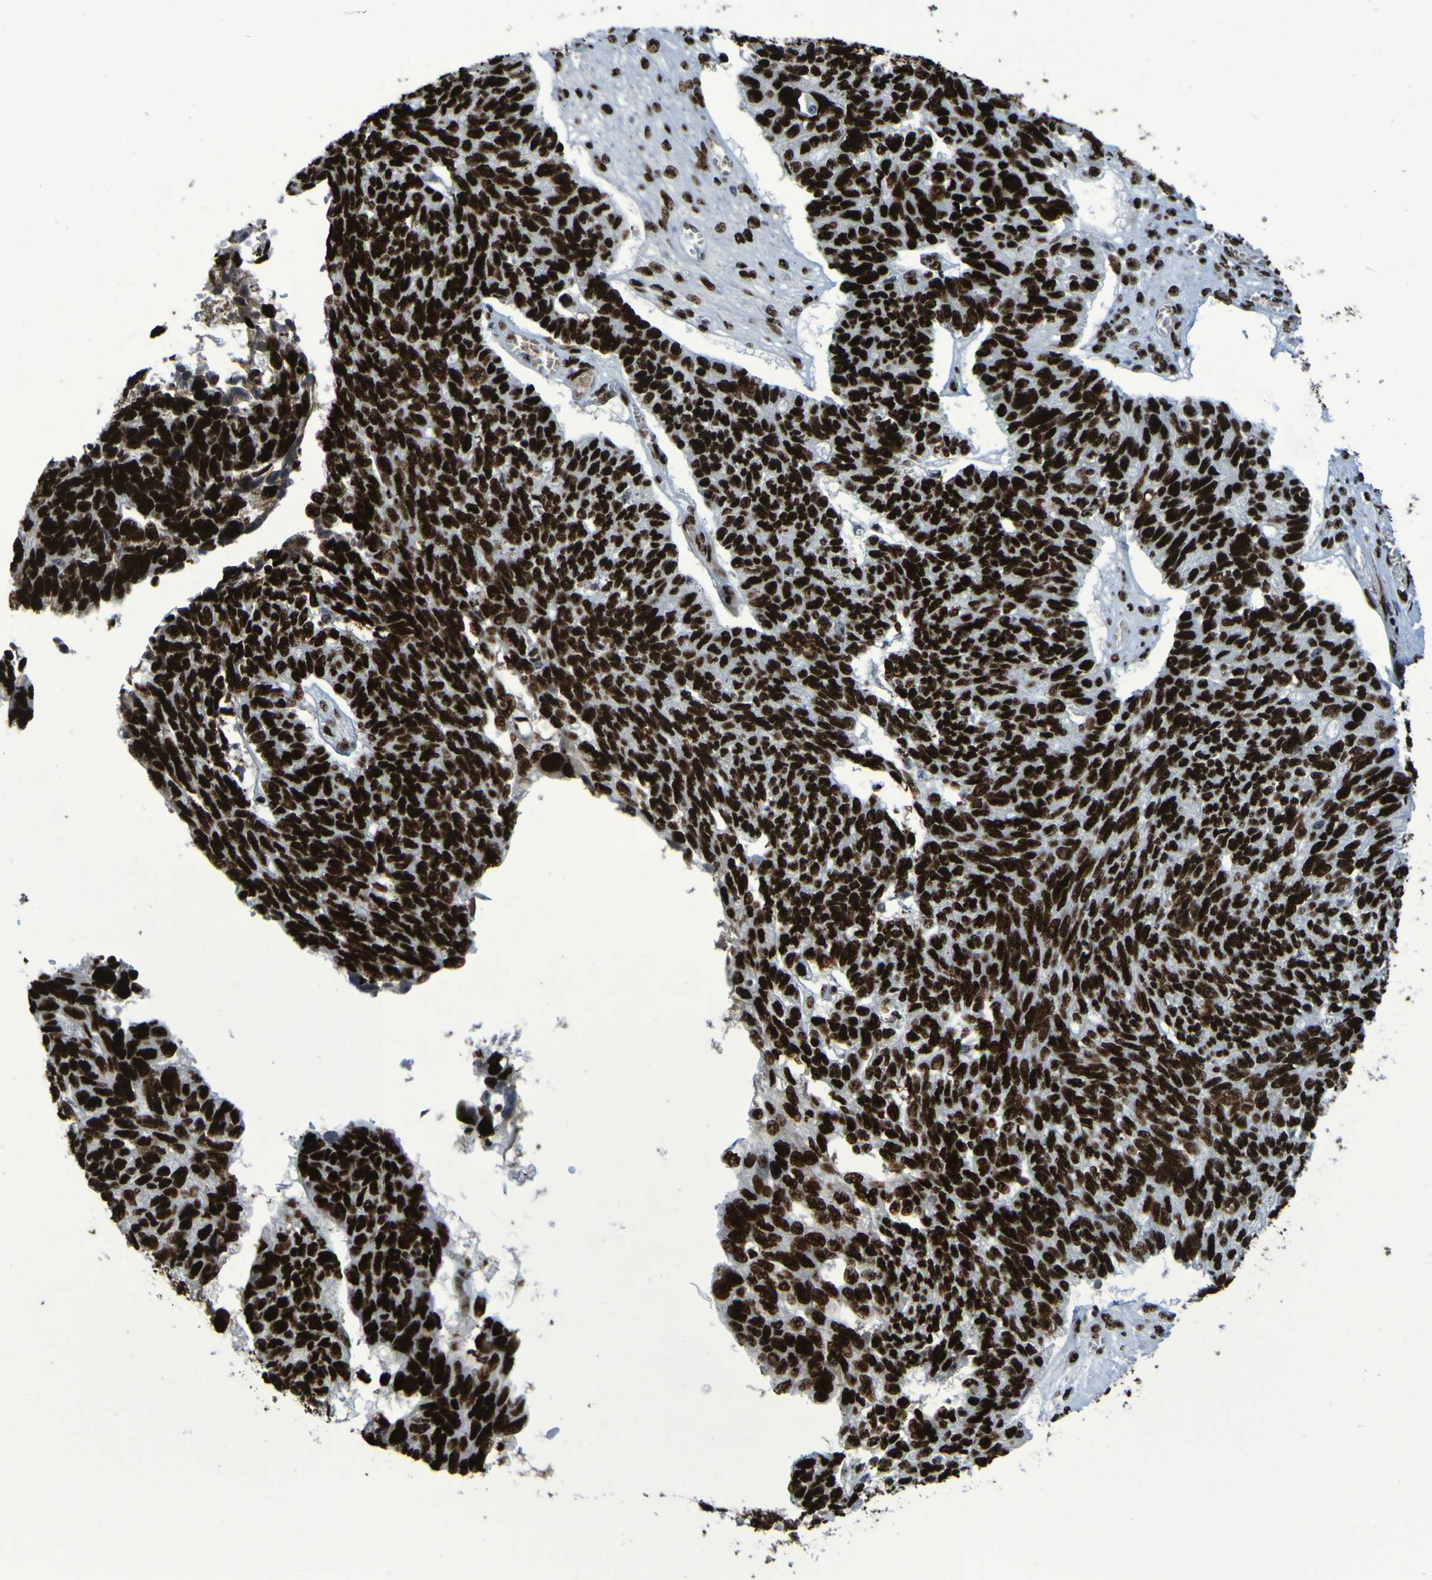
{"staining": {"intensity": "strong", "quantity": ">75%", "location": "nuclear"}, "tissue": "ovarian cancer", "cell_type": "Tumor cells", "image_type": "cancer", "snomed": [{"axis": "morphology", "description": "Cystadenocarcinoma, serous, NOS"}, {"axis": "topography", "description": "Ovary"}], "caption": "Immunohistochemistry (IHC) (DAB) staining of ovarian serous cystadenocarcinoma shows strong nuclear protein expression in approximately >75% of tumor cells.", "gene": "NPM1", "patient": {"sex": "female", "age": 79}}